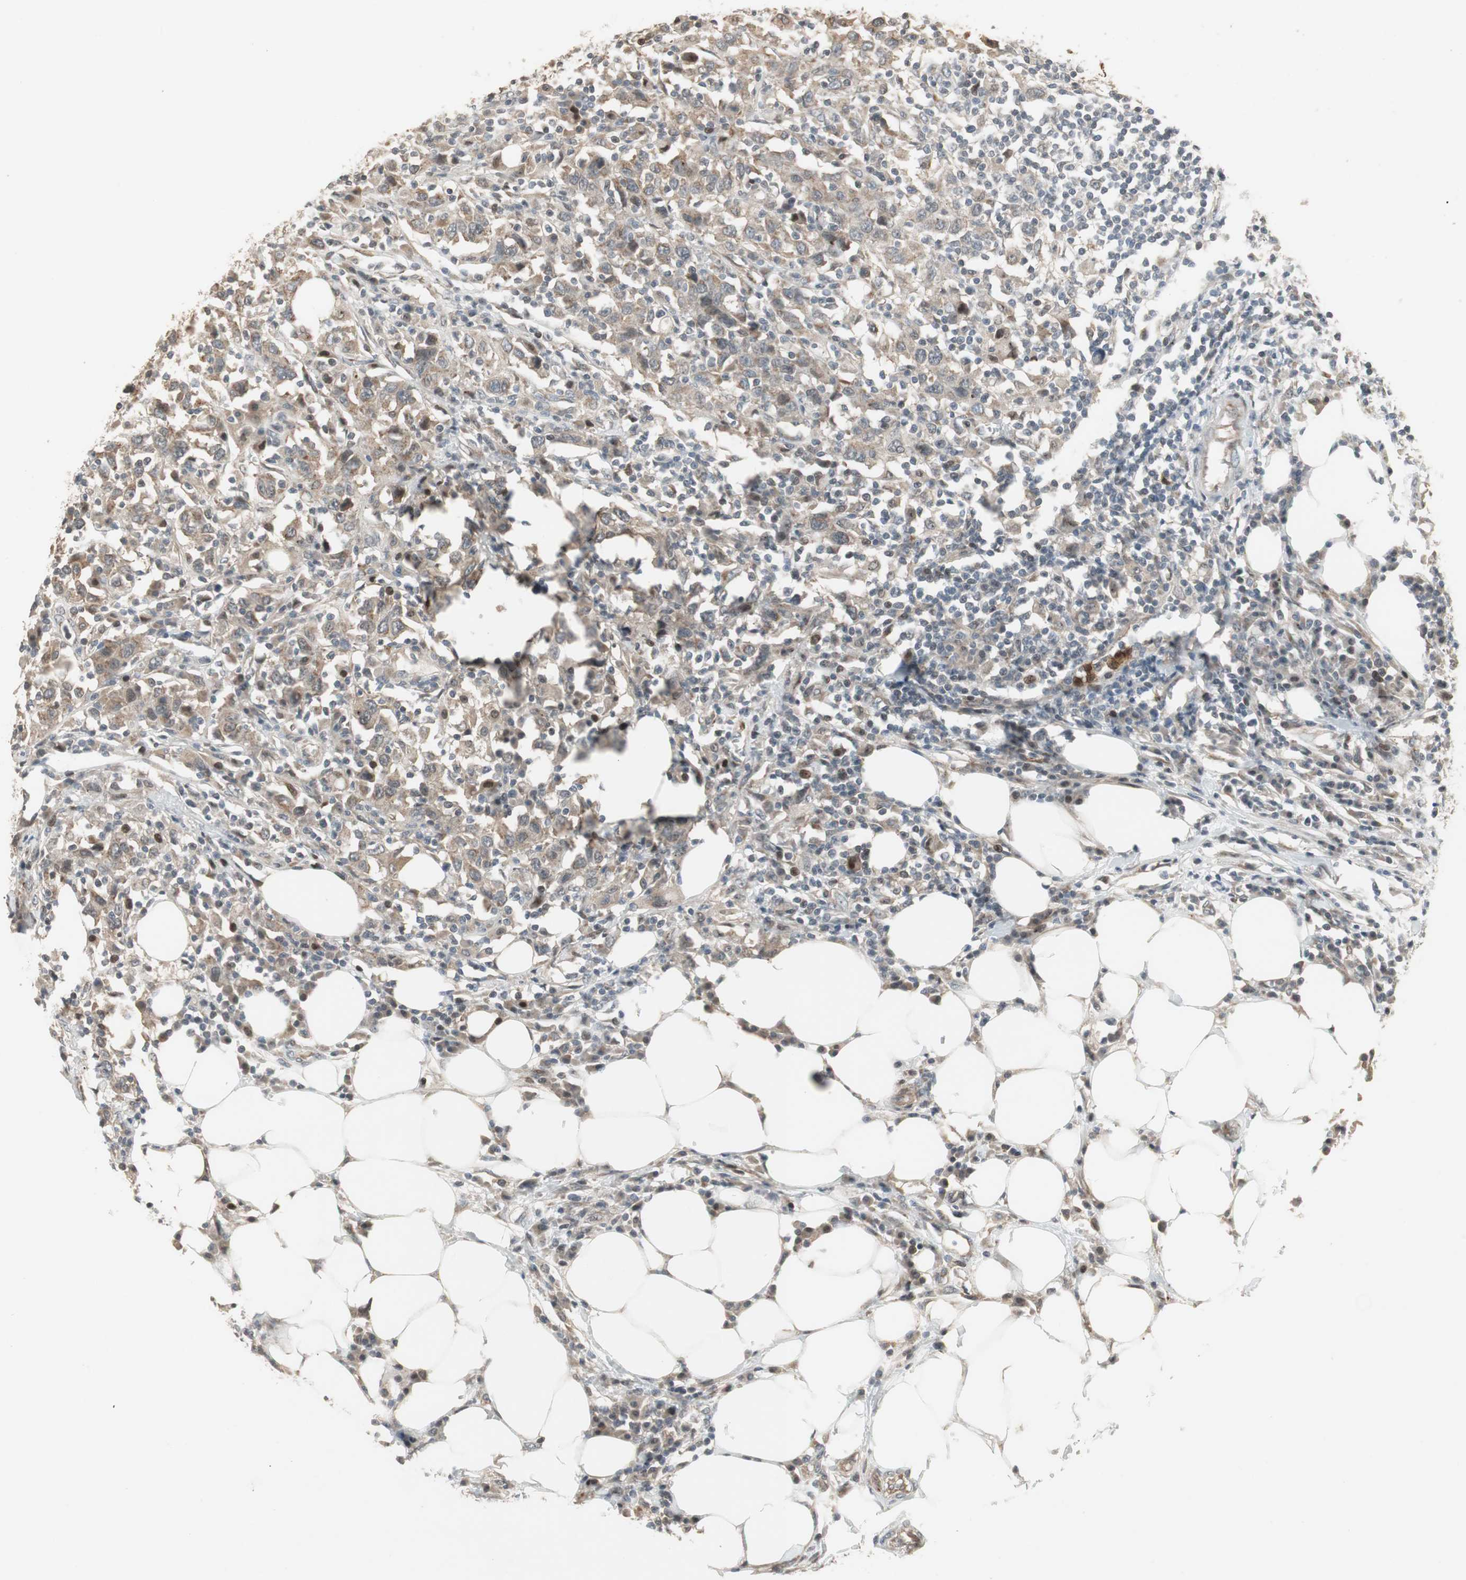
{"staining": {"intensity": "weak", "quantity": "25%-75%", "location": "cytoplasmic/membranous"}, "tissue": "urothelial cancer", "cell_type": "Tumor cells", "image_type": "cancer", "snomed": [{"axis": "morphology", "description": "Urothelial carcinoma, High grade"}, {"axis": "topography", "description": "Urinary bladder"}], "caption": "High-magnification brightfield microscopy of urothelial cancer stained with DAB (3,3'-diaminobenzidine) (brown) and counterstained with hematoxylin (blue). tumor cells exhibit weak cytoplasmic/membranous staining is identified in approximately25%-75% of cells.", "gene": "SNX4", "patient": {"sex": "male", "age": 61}}